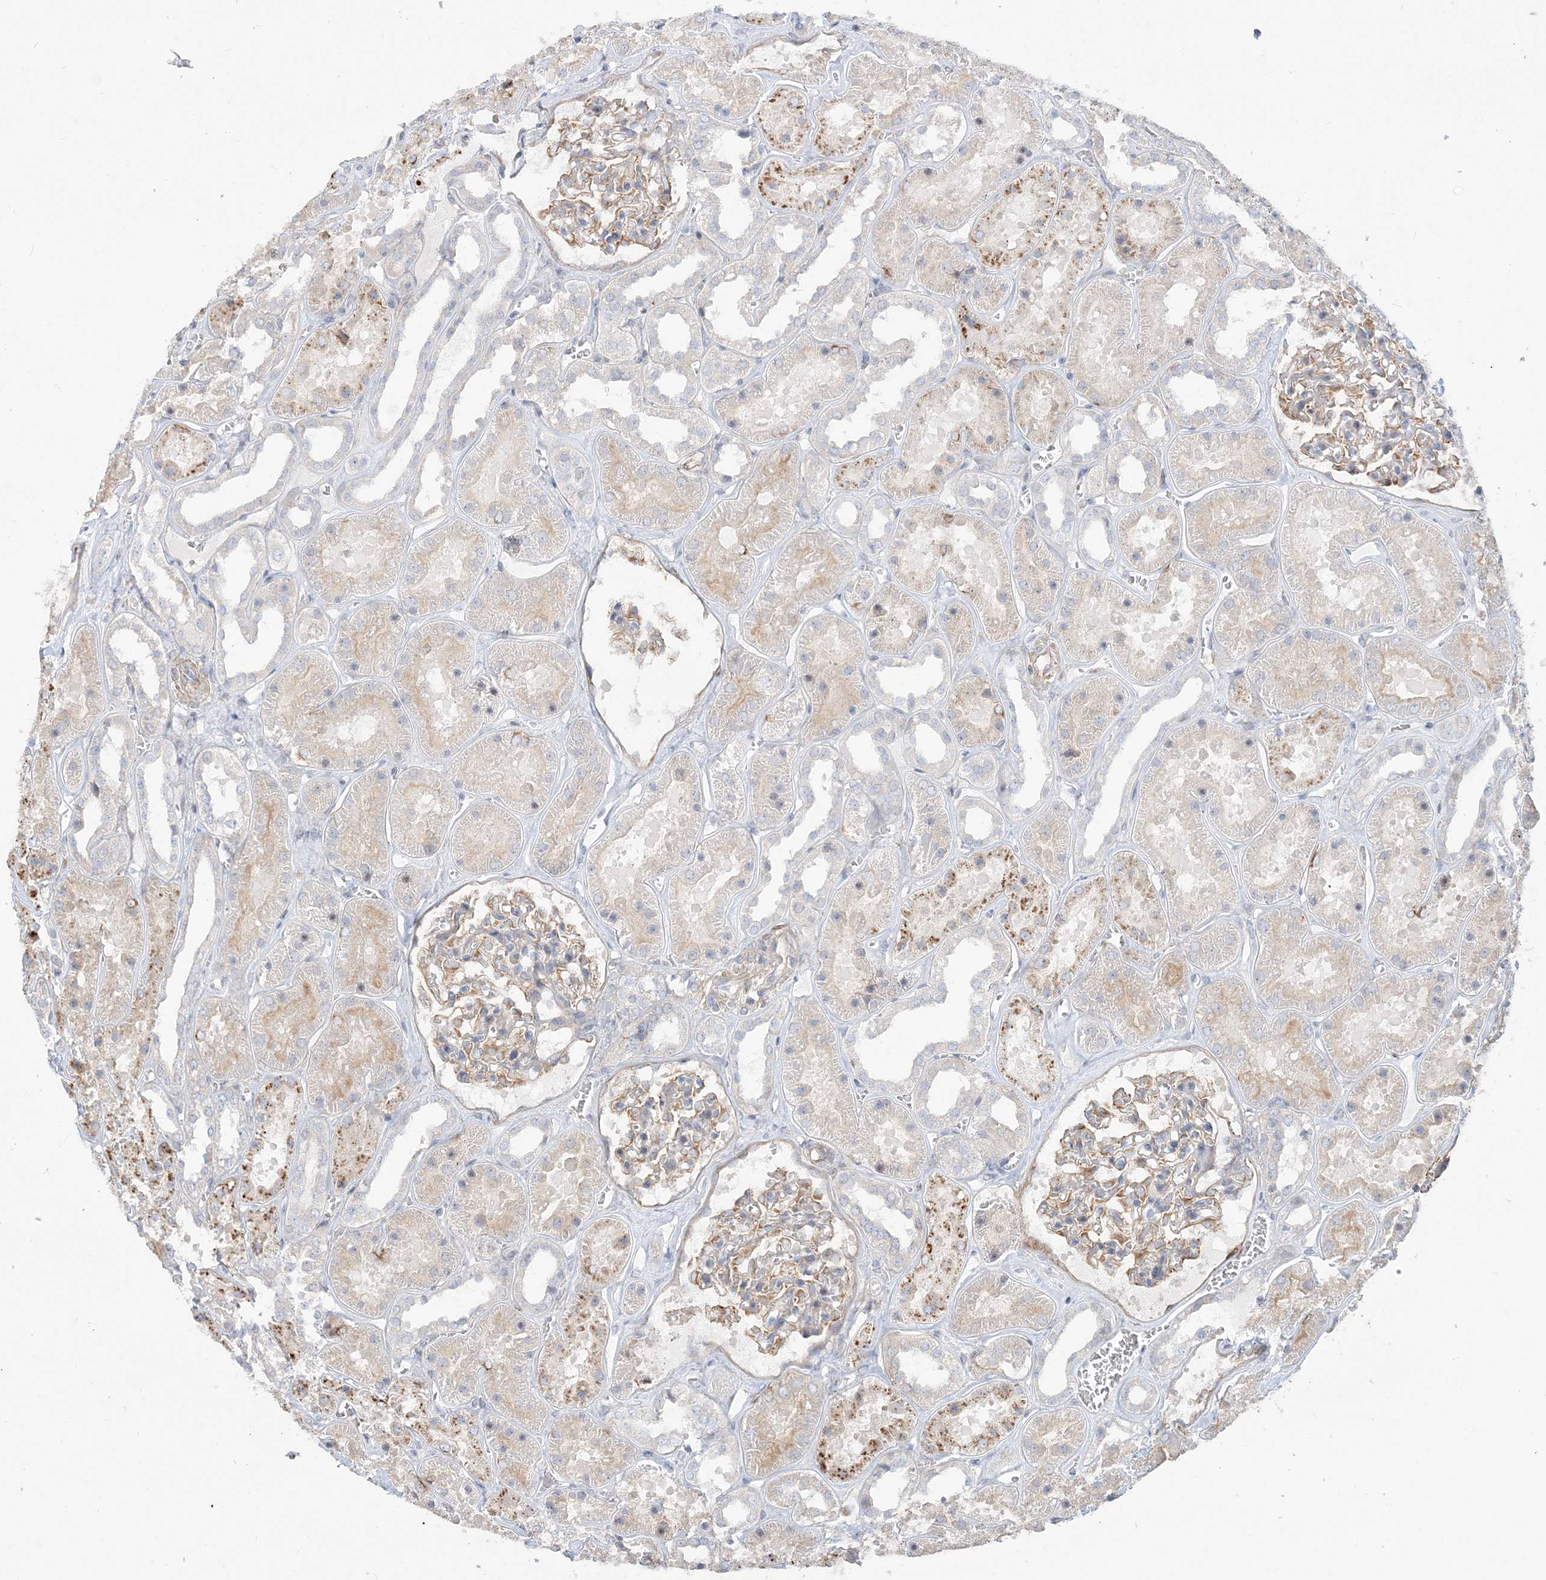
{"staining": {"intensity": "moderate", "quantity": "25%-75%", "location": "cytoplasmic/membranous"}, "tissue": "kidney", "cell_type": "Cells in glomeruli", "image_type": "normal", "snomed": [{"axis": "morphology", "description": "Normal tissue, NOS"}, {"axis": "topography", "description": "Kidney"}], "caption": "Kidney stained with DAB immunohistochemistry (IHC) shows medium levels of moderate cytoplasmic/membranous positivity in about 25%-75% of cells in glomeruli.", "gene": "ZNF821", "patient": {"sex": "female", "age": 41}}